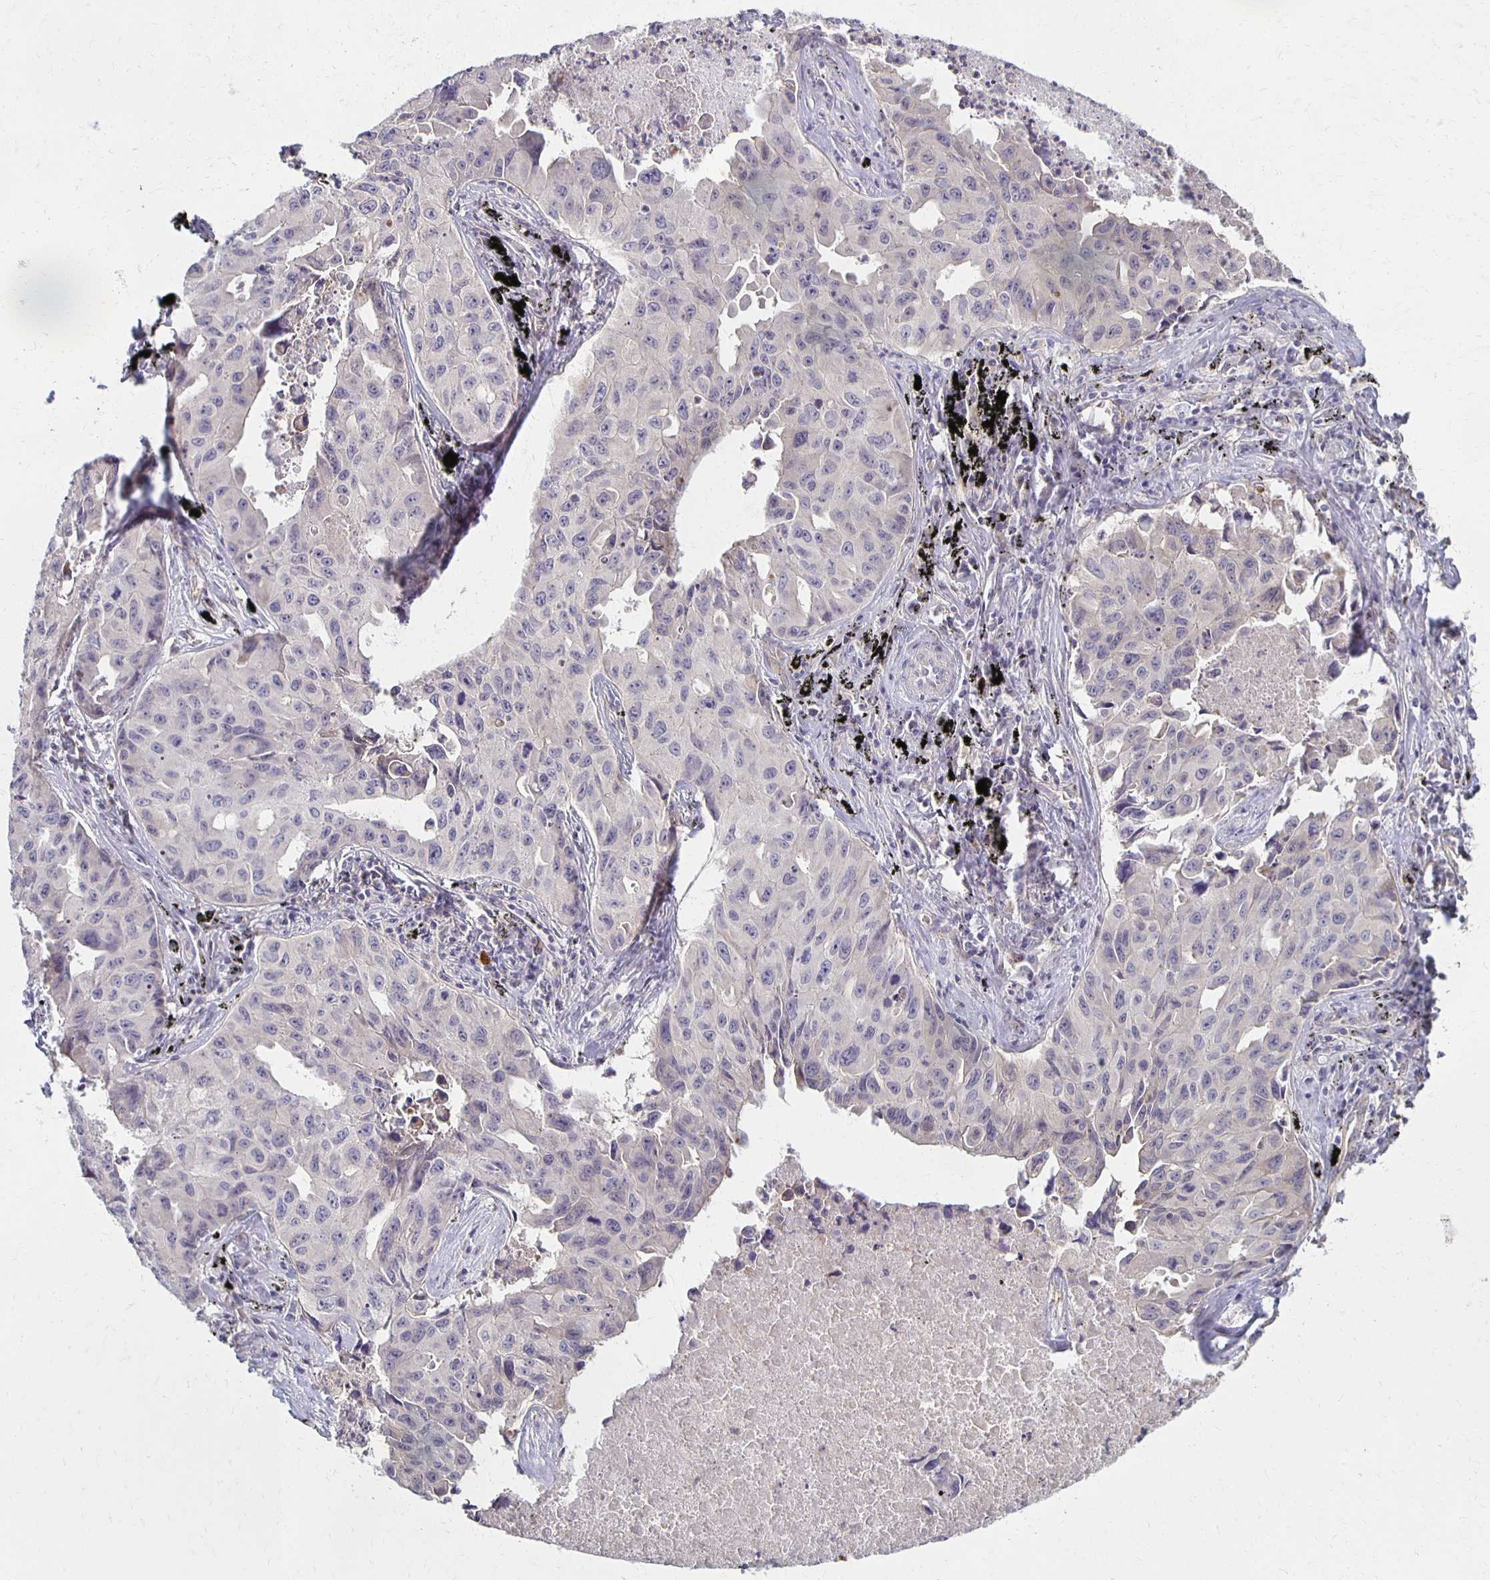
{"staining": {"intensity": "negative", "quantity": "none", "location": "none"}, "tissue": "lung cancer", "cell_type": "Tumor cells", "image_type": "cancer", "snomed": [{"axis": "morphology", "description": "Adenocarcinoma, NOS"}, {"axis": "topography", "description": "Lymph node"}, {"axis": "topography", "description": "Lung"}], "caption": "Protein analysis of lung adenocarcinoma displays no significant expression in tumor cells.", "gene": "GPX4", "patient": {"sex": "male", "age": 64}}